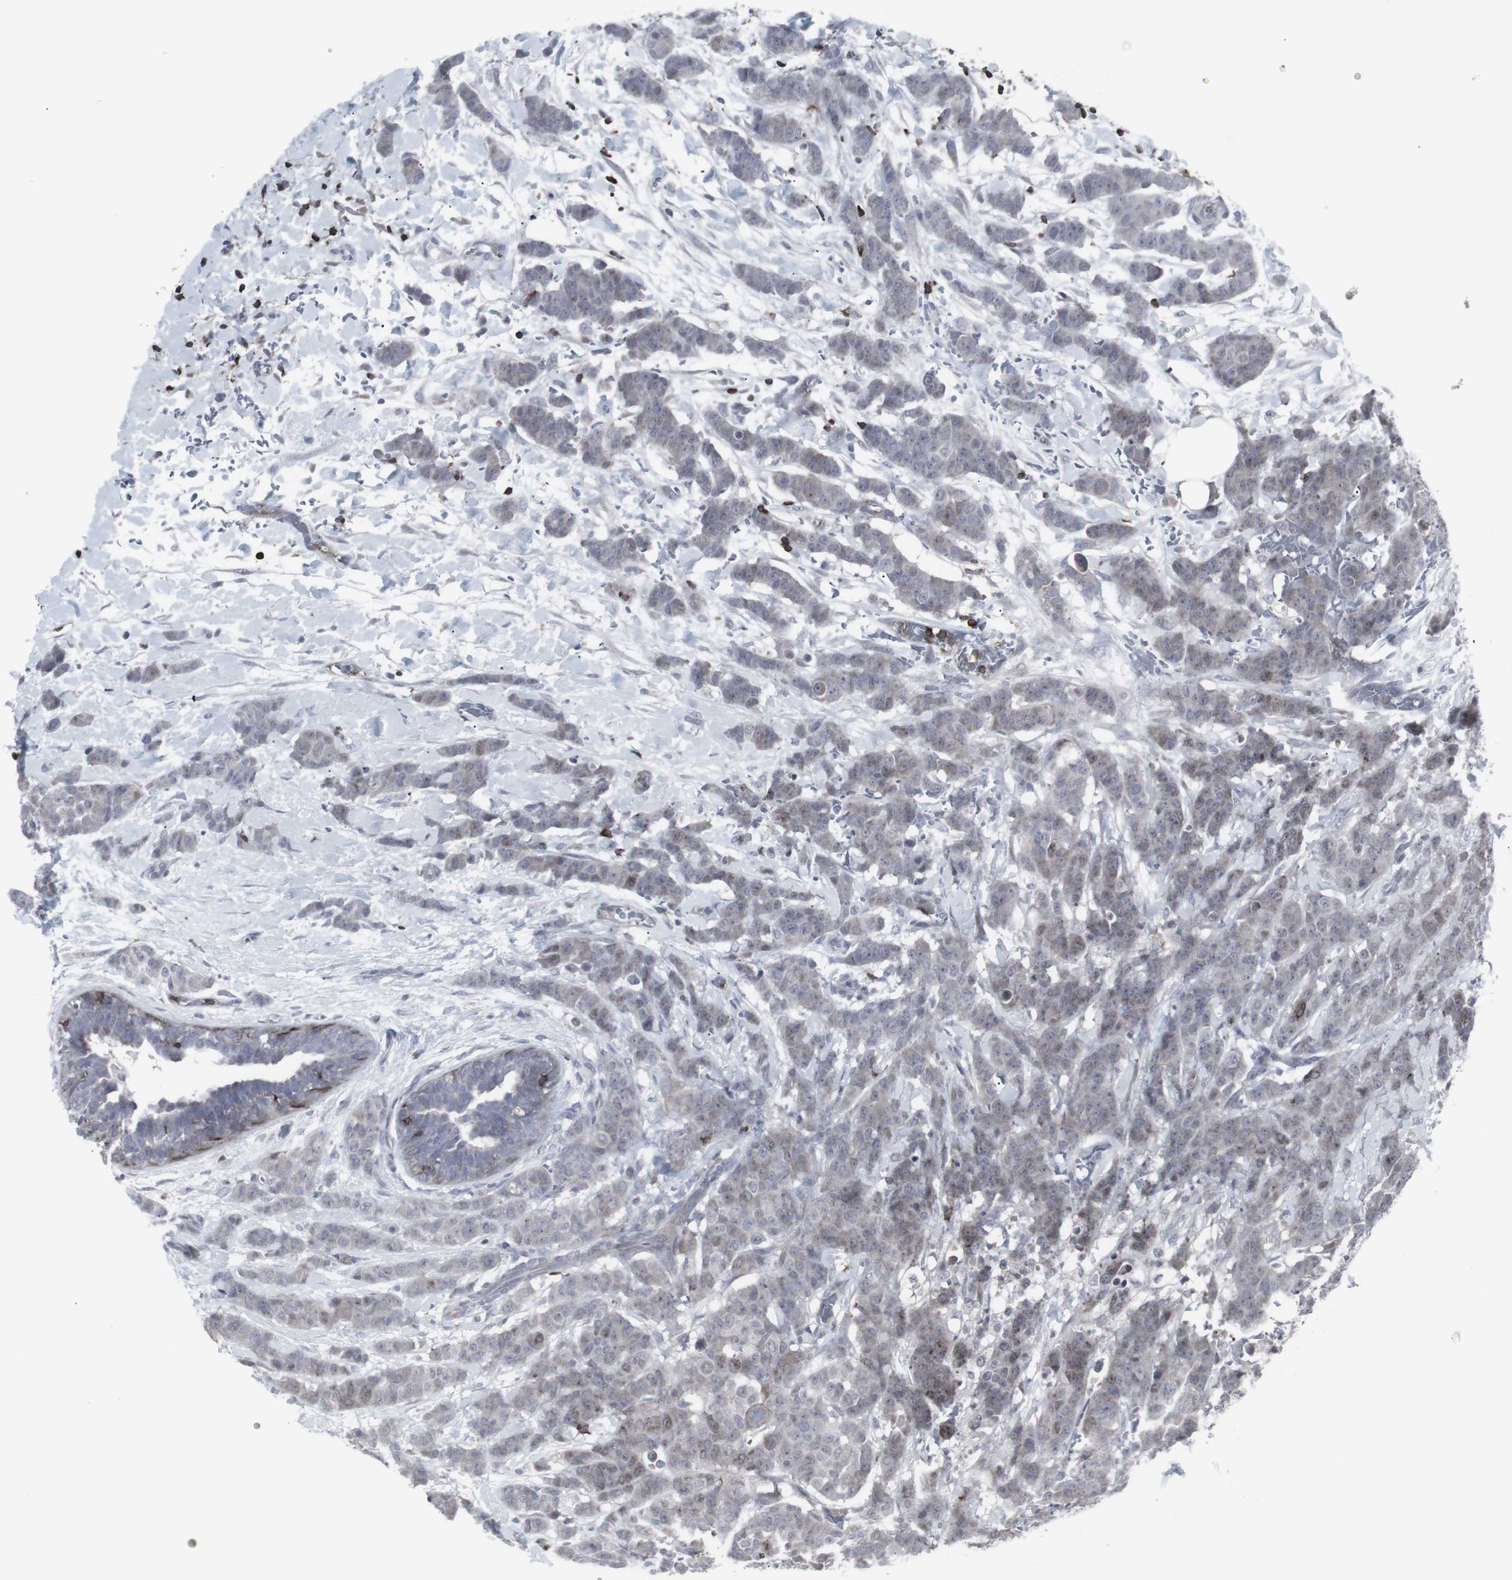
{"staining": {"intensity": "weak", "quantity": "<25%", "location": "cytoplasmic/membranous"}, "tissue": "breast cancer", "cell_type": "Tumor cells", "image_type": "cancer", "snomed": [{"axis": "morphology", "description": "Normal tissue, NOS"}, {"axis": "morphology", "description": "Duct carcinoma"}, {"axis": "topography", "description": "Breast"}], "caption": "IHC micrograph of neoplastic tissue: human breast cancer stained with DAB demonstrates no significant protein staining in tumor cells. The staining was performed using DAB (3,3'-diaminobenzidine) to visualize the protein expression in brown, while the nuclei were stained in blue with hematoxylin (Magnification: 20x).", "gene": "APOBEC2", "patient": {"sex": "female", "age": 40}}